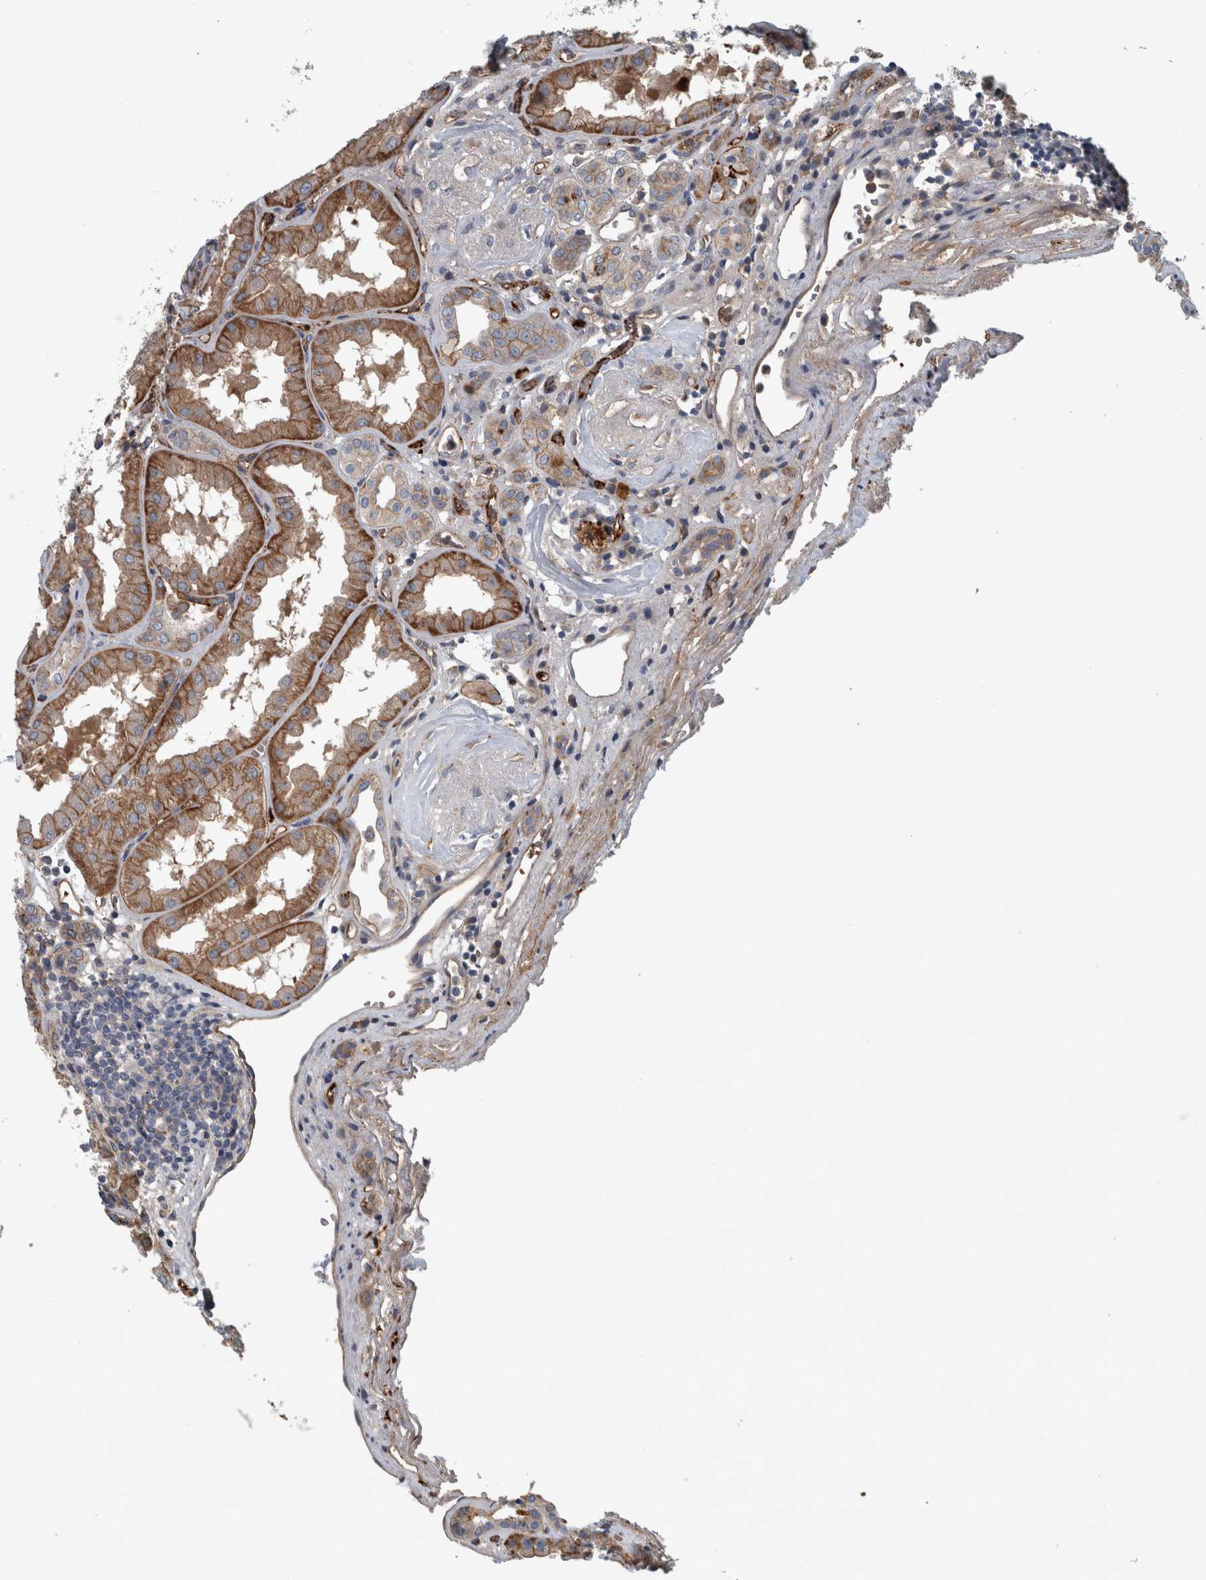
{"staining": {"intensity": "strong", "quantity": "25%-75%", "location": "cytoplasmic/membranous"}, "tissue": "kidney", "cell_type": "Cells in glomeruli", "image_type": "normal", "snomed": [{"axis": "morphology", "description": "Normal tissue, NOS"}, {"axis": "topography", "description": "Kidney"}], "caption": "A high-resolution histopathology image shows immunohistochemistry (IHC) staining of benign kidney, which reveals strong cytoplasmic/membranous positivity in approximately 25%-75% of cells in glomeruli.", "gene": "GLT8D2", "patient": {"sex": "female", "age": 56}}